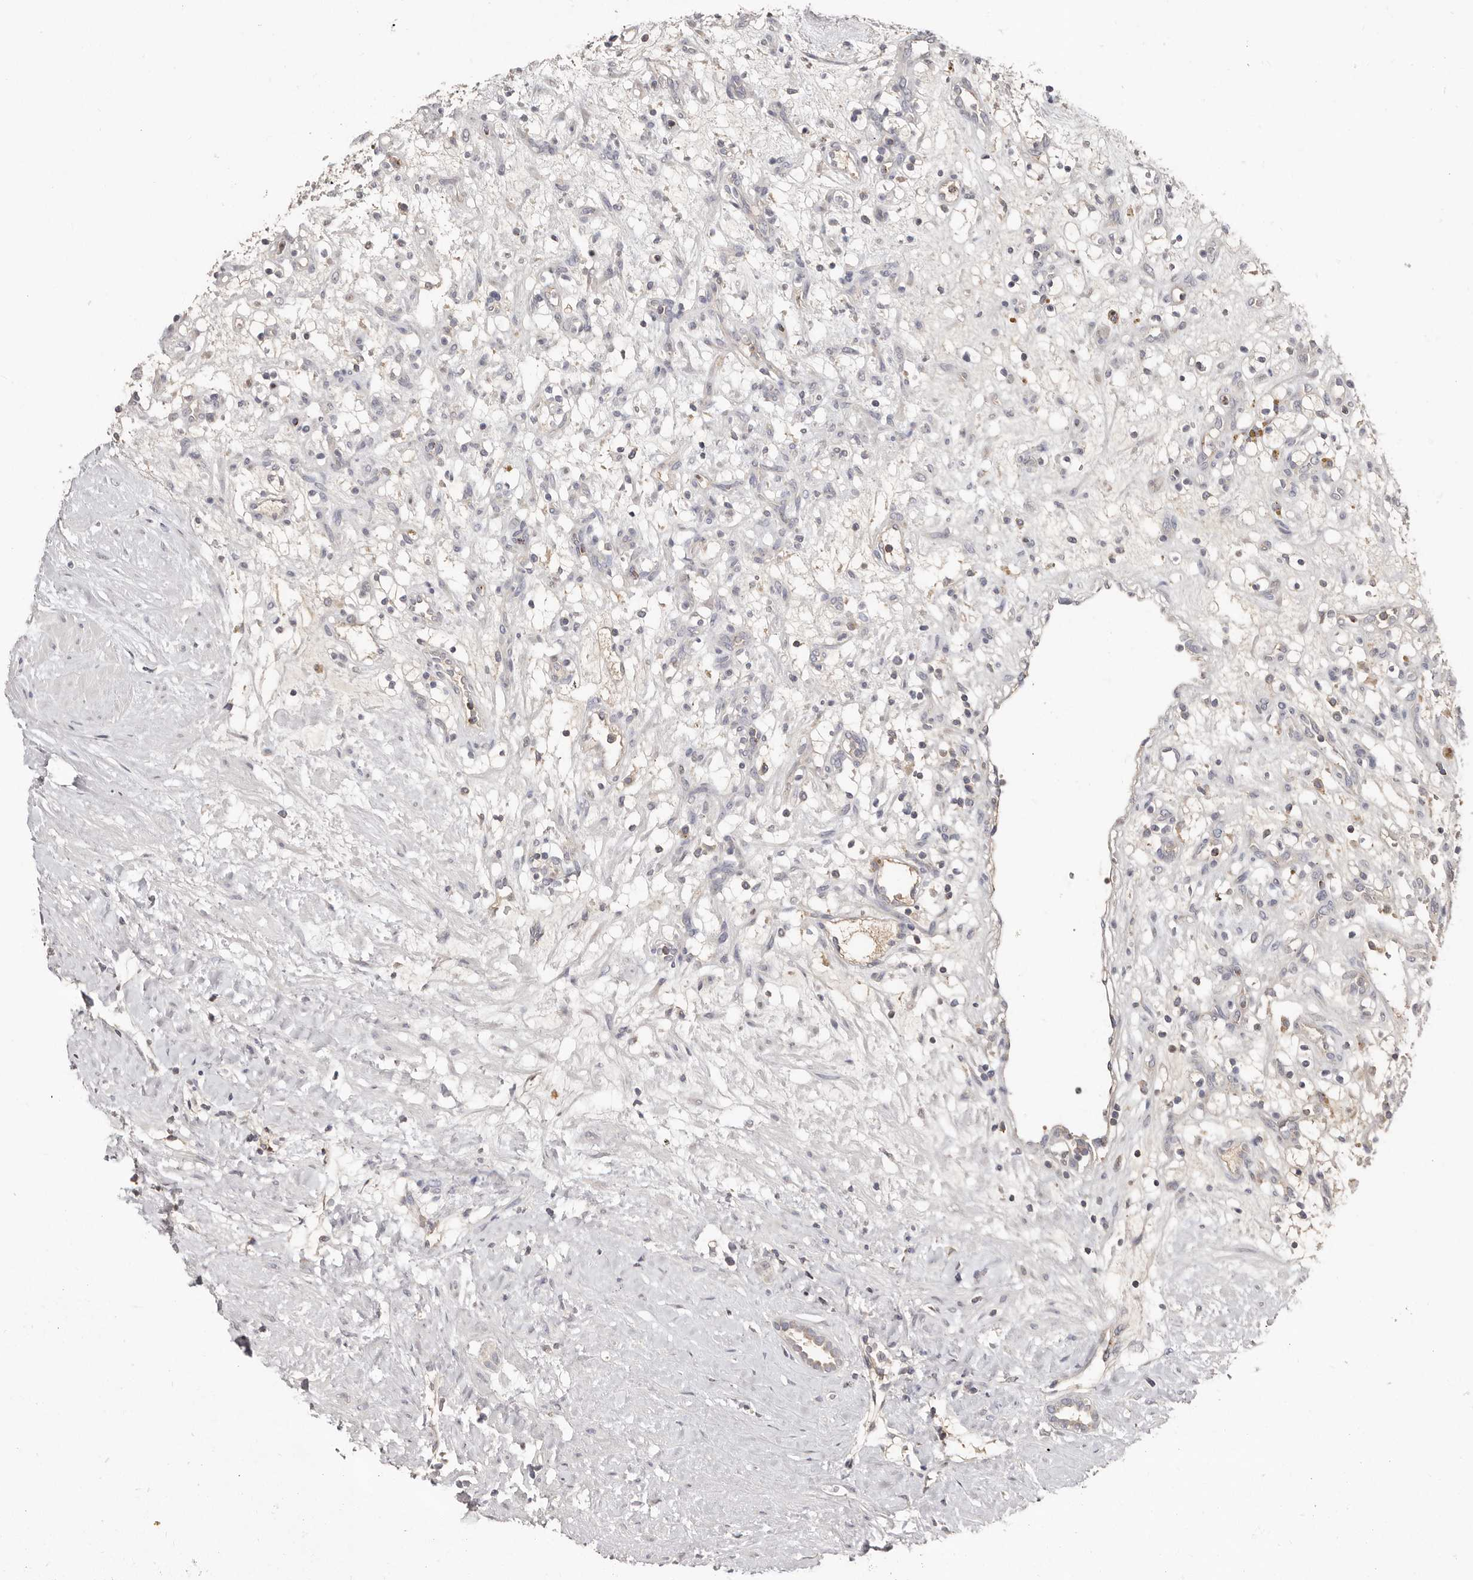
{"staining": {"intensity": "negative", "quantity": "none", "location": "none"}, "tissue": "renal cancer", "cell_type": "Tumor cells", "image_type": "cancer", "snomed": [{"axis": "morphology", "description": "Adenocarcinoma, NOS"}, {"axis": "topography", "description": "Kidney"}], "caption": "Protein analysis of renal adenocarcinoma shows no significant positivity in tumor cells.", "gene": "SLC39A2", "patient": {"sex": "female", "age": 57}}